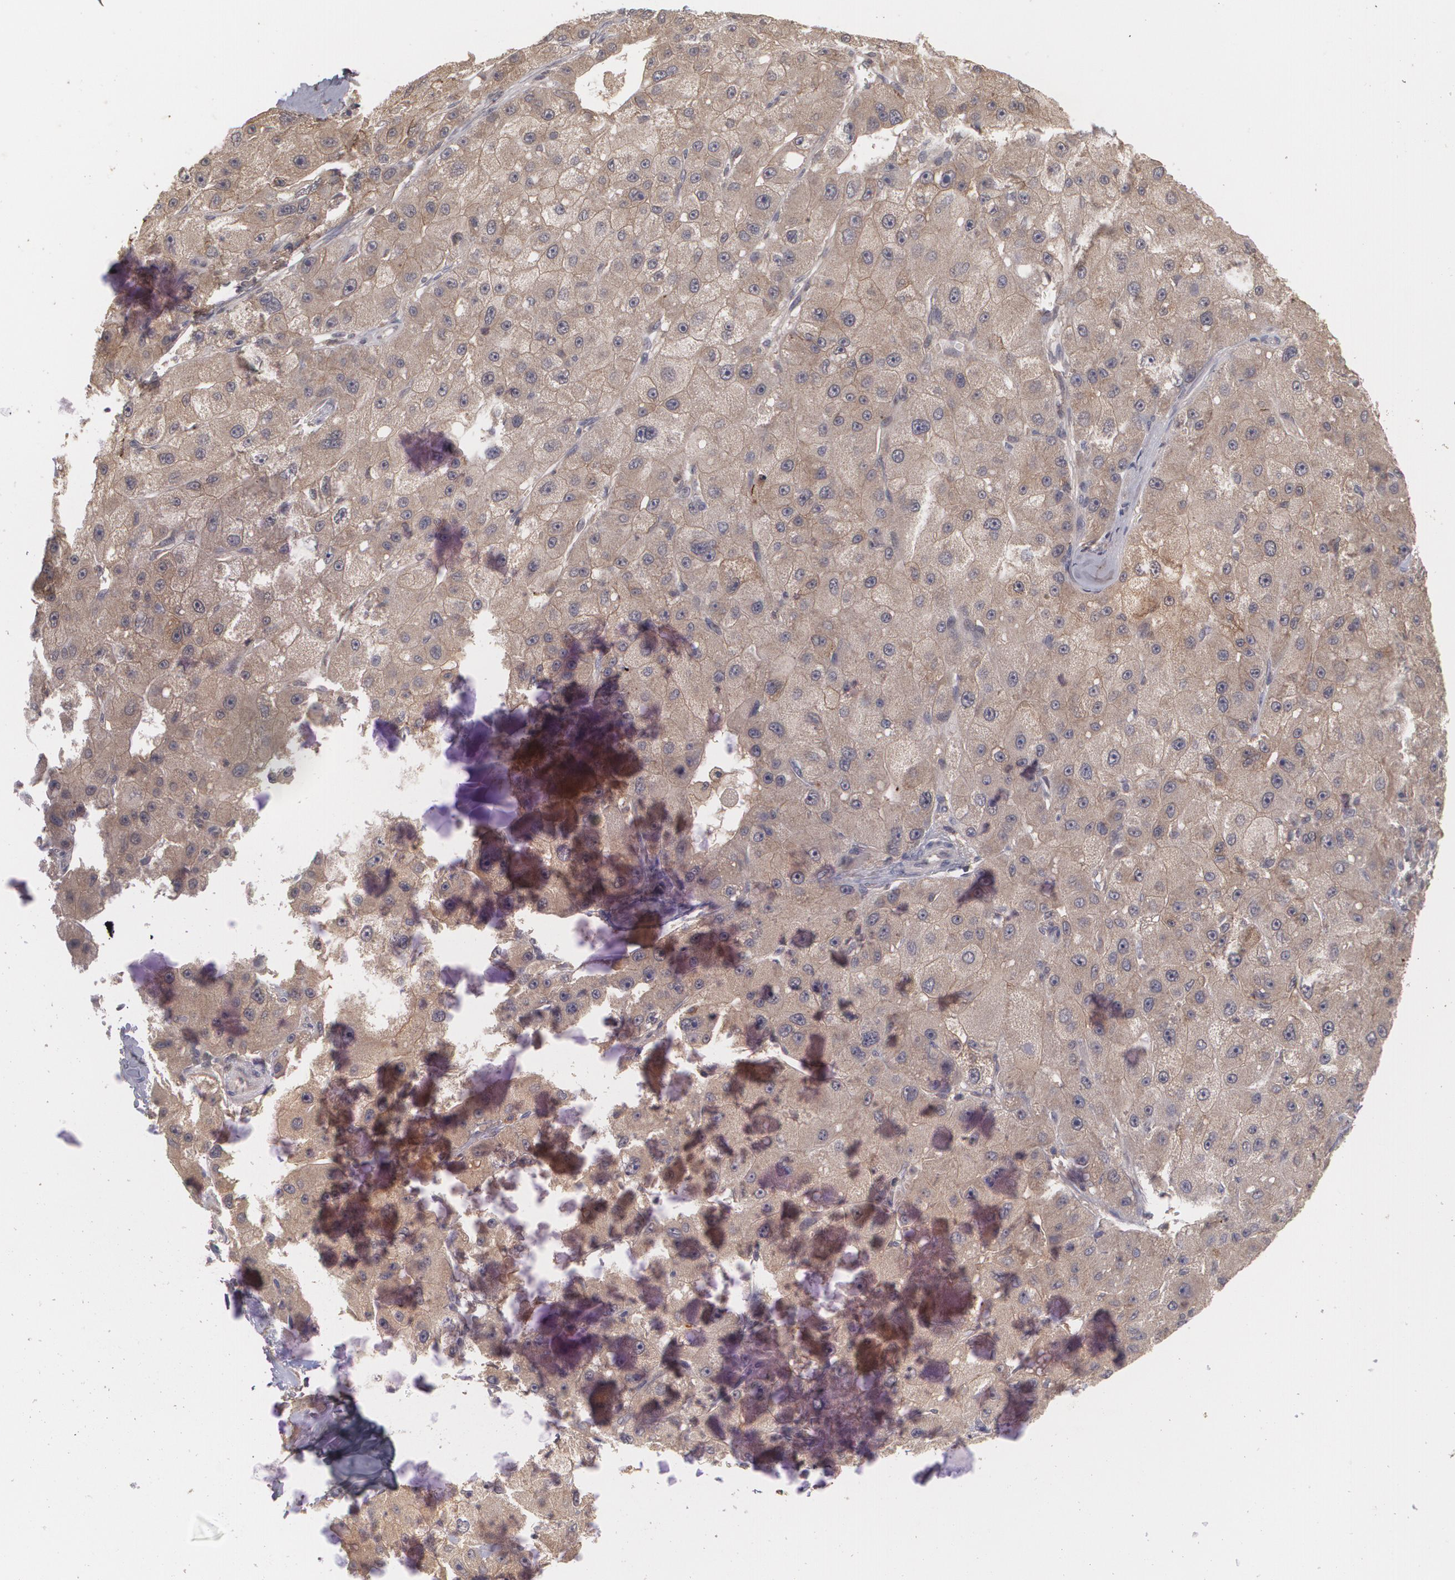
{"staining": {"intensity": "moderate", "quantity": ">75%", "location": "cytoplasmic/membranous"}, "tissue": "liver cancer", "cell_type": "Tumor cells", "image_type": "cancer", "snomed": [{"axis": "morphology", "description": "Carcinoma, Hepatocellular, NOS"}, {"axis": "topography", "description": "Liver"}], "caption": "Immunohistochemistry (IHC) image of human liver cancer (hepatocellular carcinoma) stained for a protein (brown), which exhibits medium levels of moderate cytoplasmic/membranous staining in about >75% of tumor cells.", "gene": "ARF6", "patient": {"sex": "male", "age": 80}}